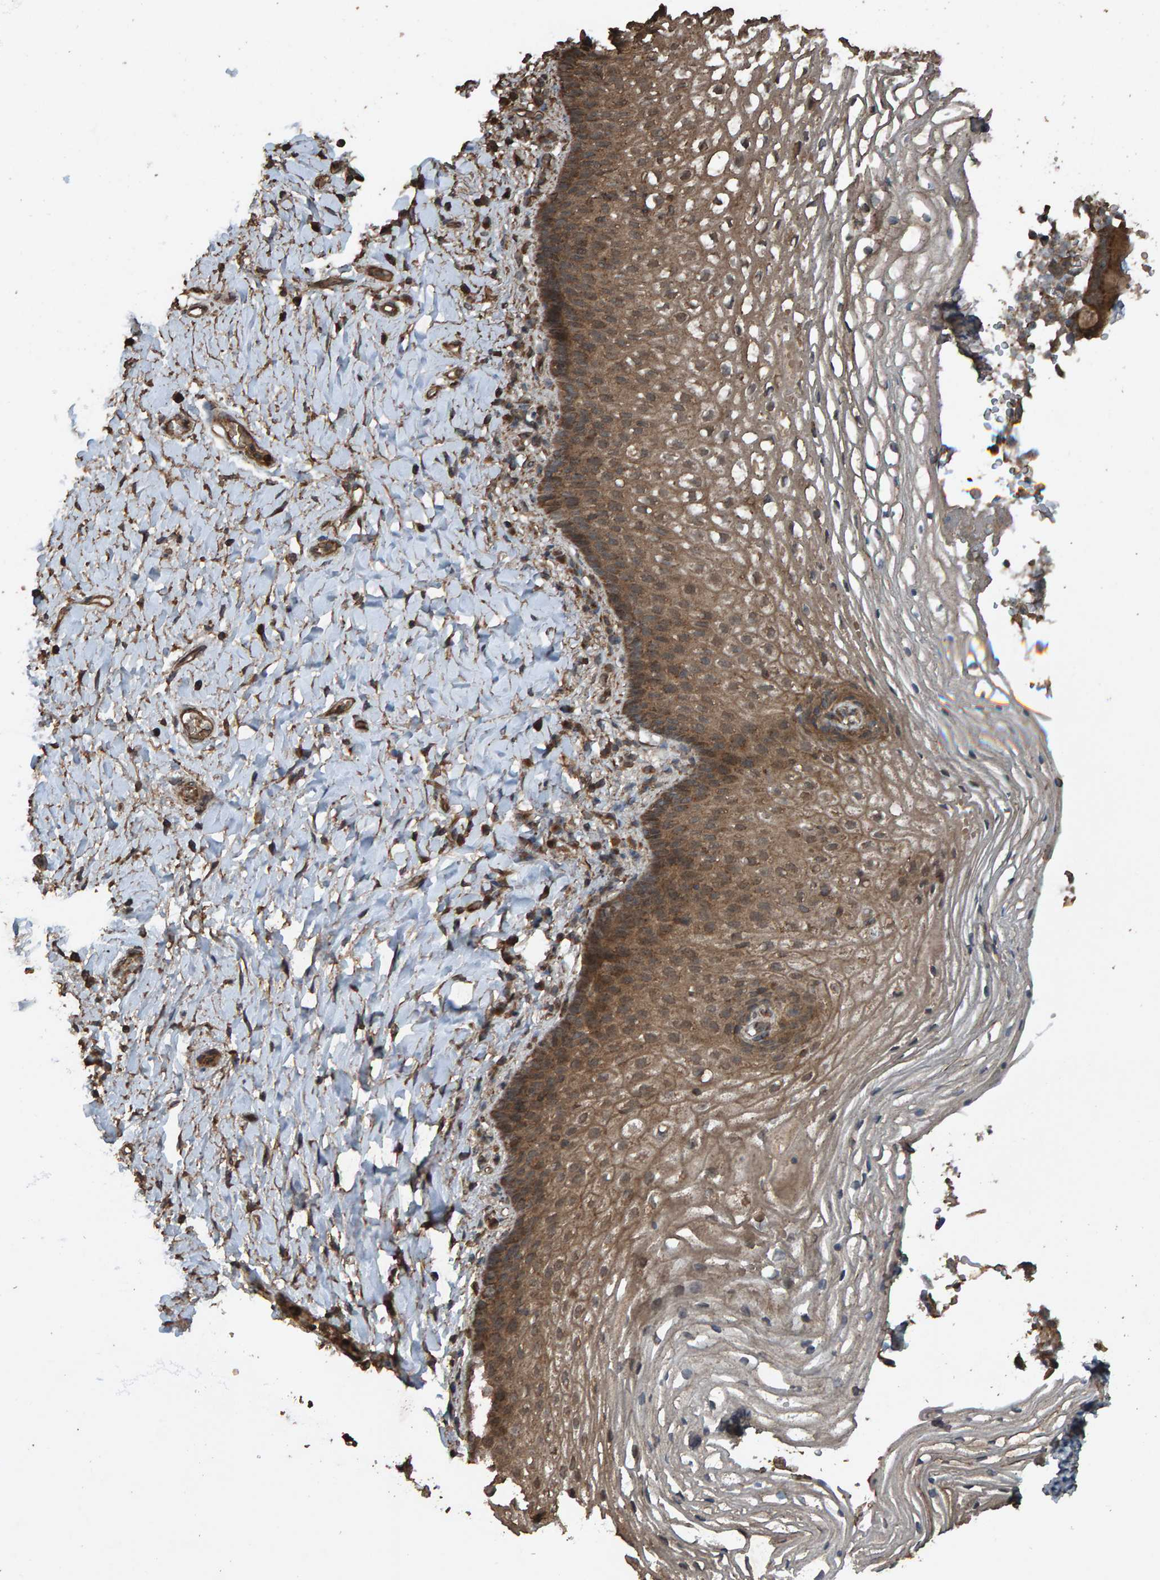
{"staining": {"intensity": "moderate", "quantity": ">75%", "location": "cytoplasmic/membranous"}, "tissue": "vagina", "cell_type": "Squamous epithelial cells", "image_type": "normal", "snomed": [{"axis": "morphology", "description": "Normal tissue, NOS"}, {"axis": "topography", "description": "Vagina"}], "caption": "Vagina stained with a brown dye demonstrates moderate cytoplasmic/membranous positive staining in about >75% of squamous epithelial cells.", "gene": "DUS1L", "patient": {"sex": "female", "age": 60}}